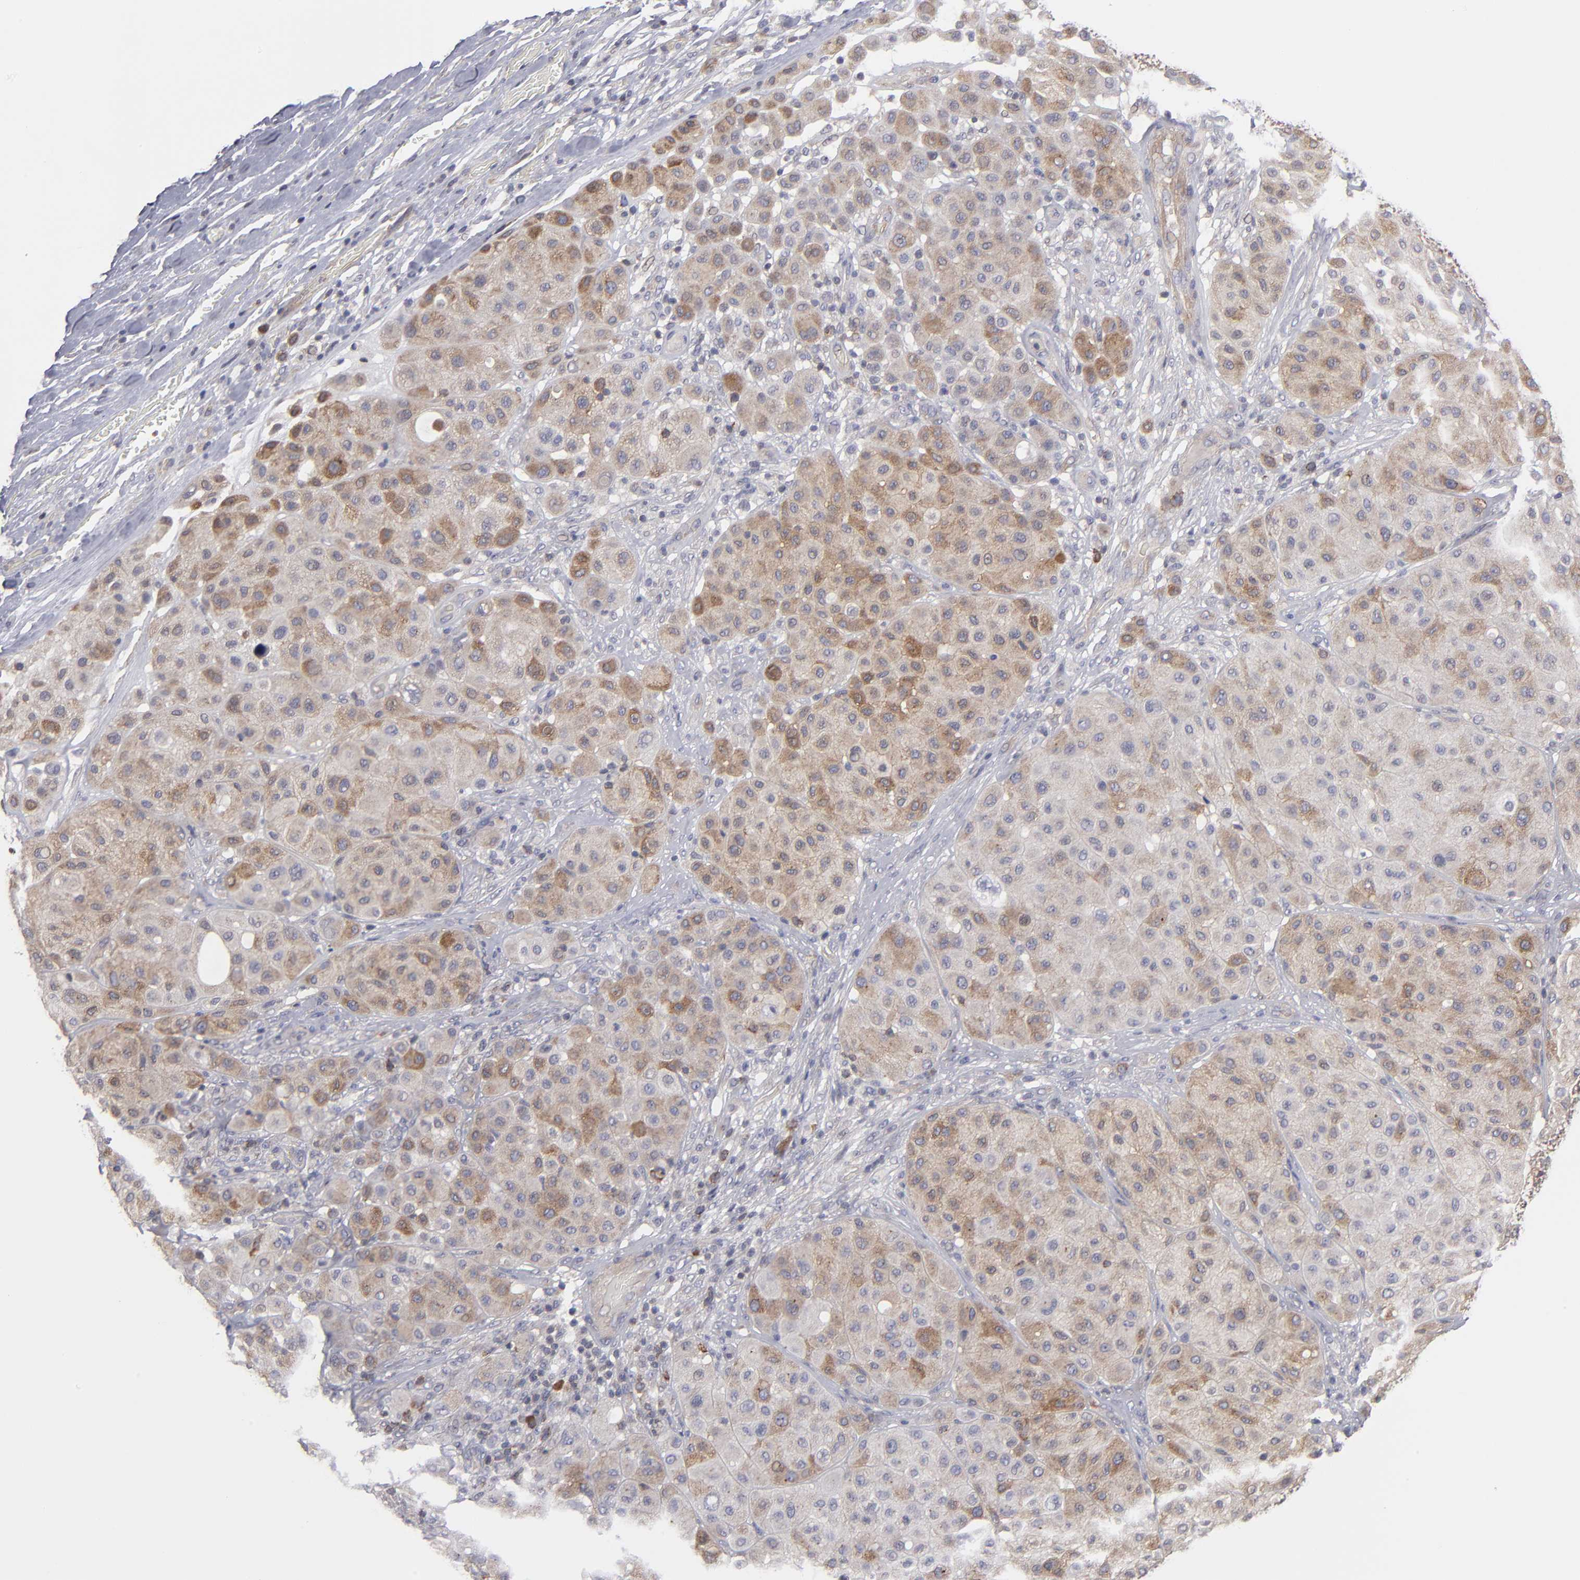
{"staining": {"intensity": "moderate", "quantity": ">75%", "location": "cytoplasmic/membranous"}, "tissue": "melanoma", "cell_type": "Tumor cells", "image_type": "cancer", "snomed": [{"axis": "morphology", "description": "Normal tissue, NOS"}, {"axis": "morphology", "description": "Malignant melanoma, Metastatic site"}, {"axis": "topography", "description": "Skin"}], "caption": "Immunohistochemical staining of melanoma shows medium levels of moderate cytoplasmic/membranous protein positivity in about >75% of tumor cells.", "gene": "CEP97", "patient": {"sex": "male", "age": 41}}